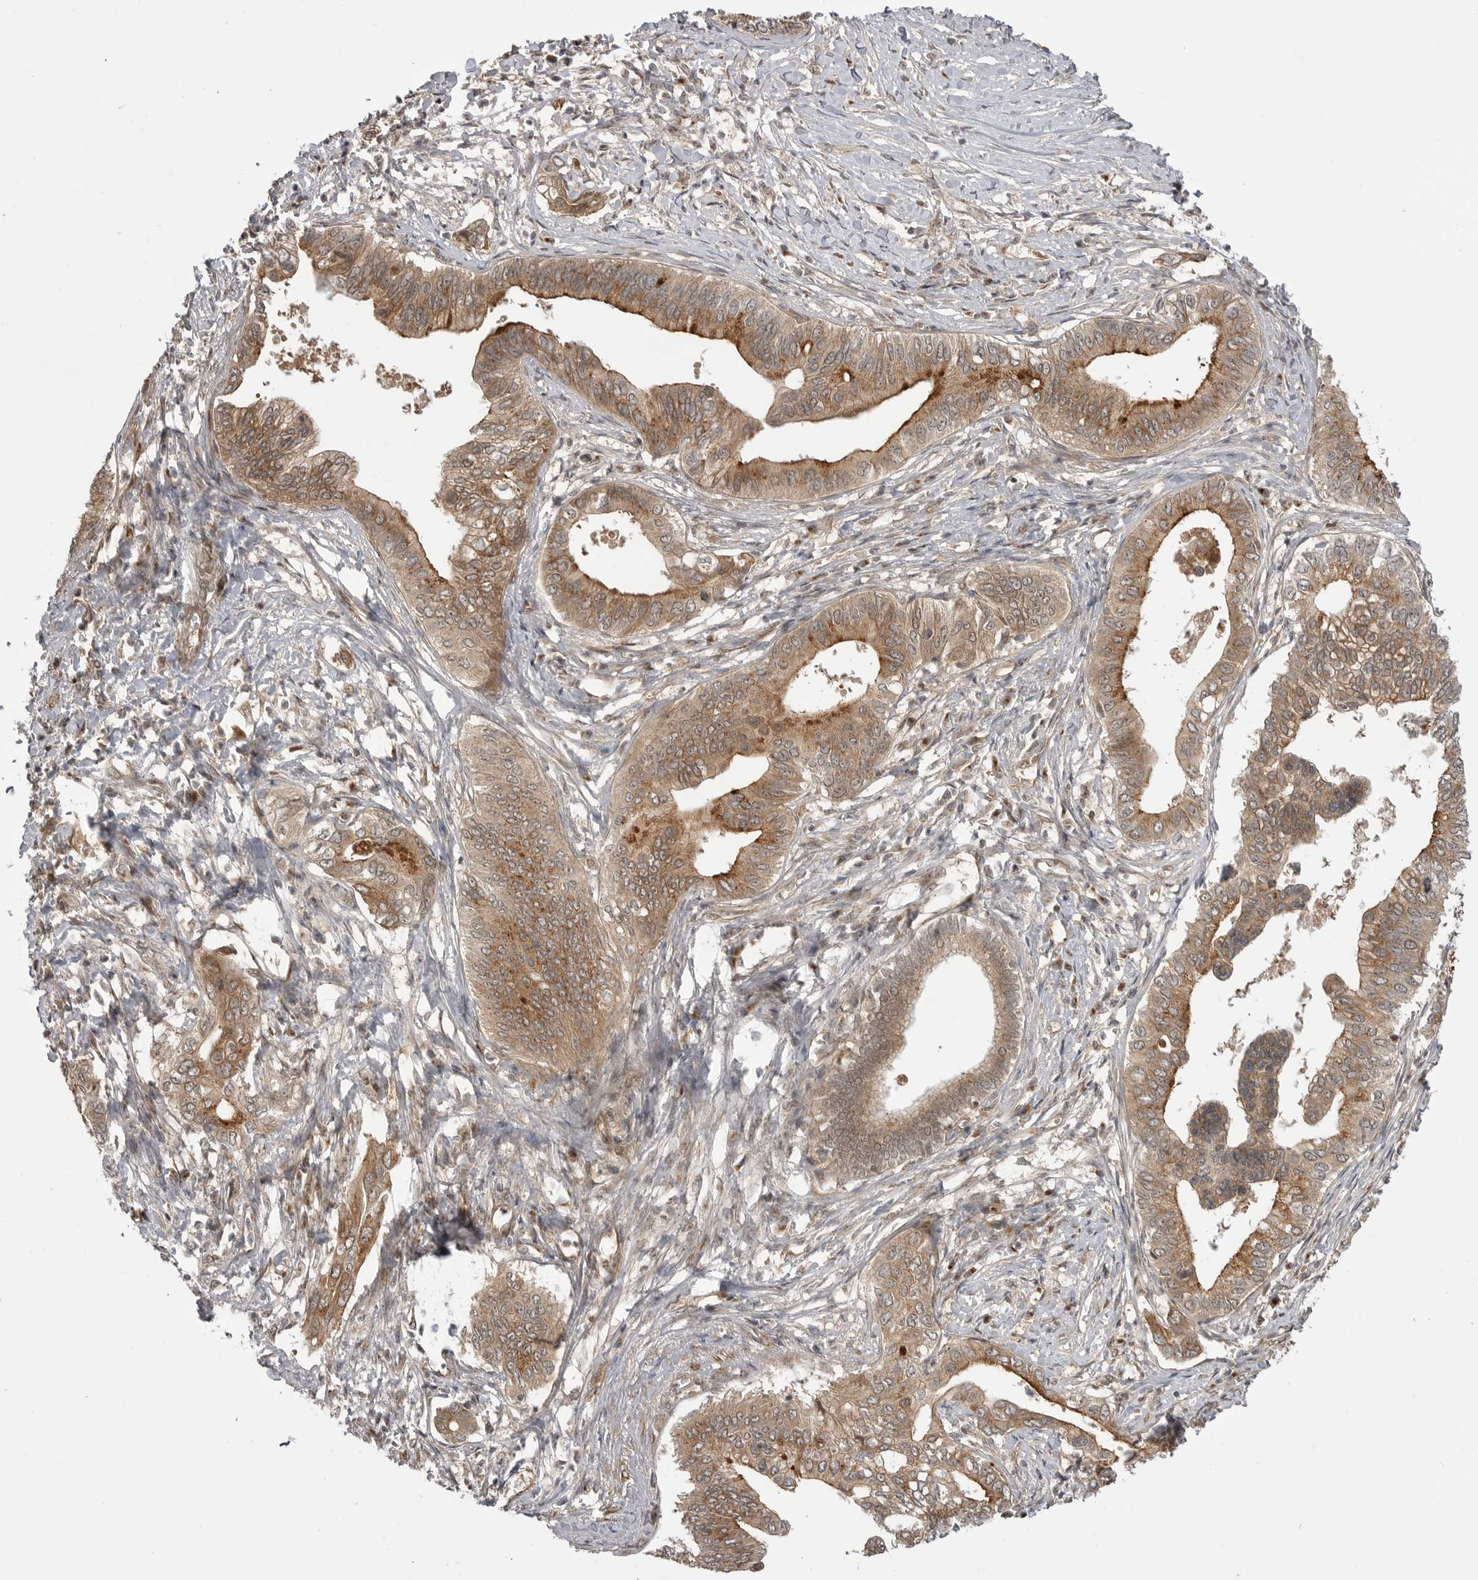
{"staining": {"intensity": "moderate", "quantity": ">75%", "location": "cytoplasmic/membranous"}, "tissue": "pancreatic cancer", "cell_type": "Tumor cells", "image_type": "cancer", "snomed": [{"axis": "morphology", "description": "Normal tissue, NOS"}, {"axis": "morphology", "description": "Adenocarcinoma, NOS"}, {"axis": "topography", "description": "Pancreas"}, {"axis": "topography", "description": "Peripheral nerve tissue"}], "caption": "Immunohistochemistry (IHC) histopathology image of neoplastic tissue: human pancreatic adenocarcinoma stained using immunohistochemistry (IHC) reveals medium levels of moderate protein expression localized specifically in the cytoplasmic/membranous of tumor cells, appearing as a cytoplasmic/membranous brown color.", "gene": "PDCL", "patient": {"sex": "male", "age": 59}}